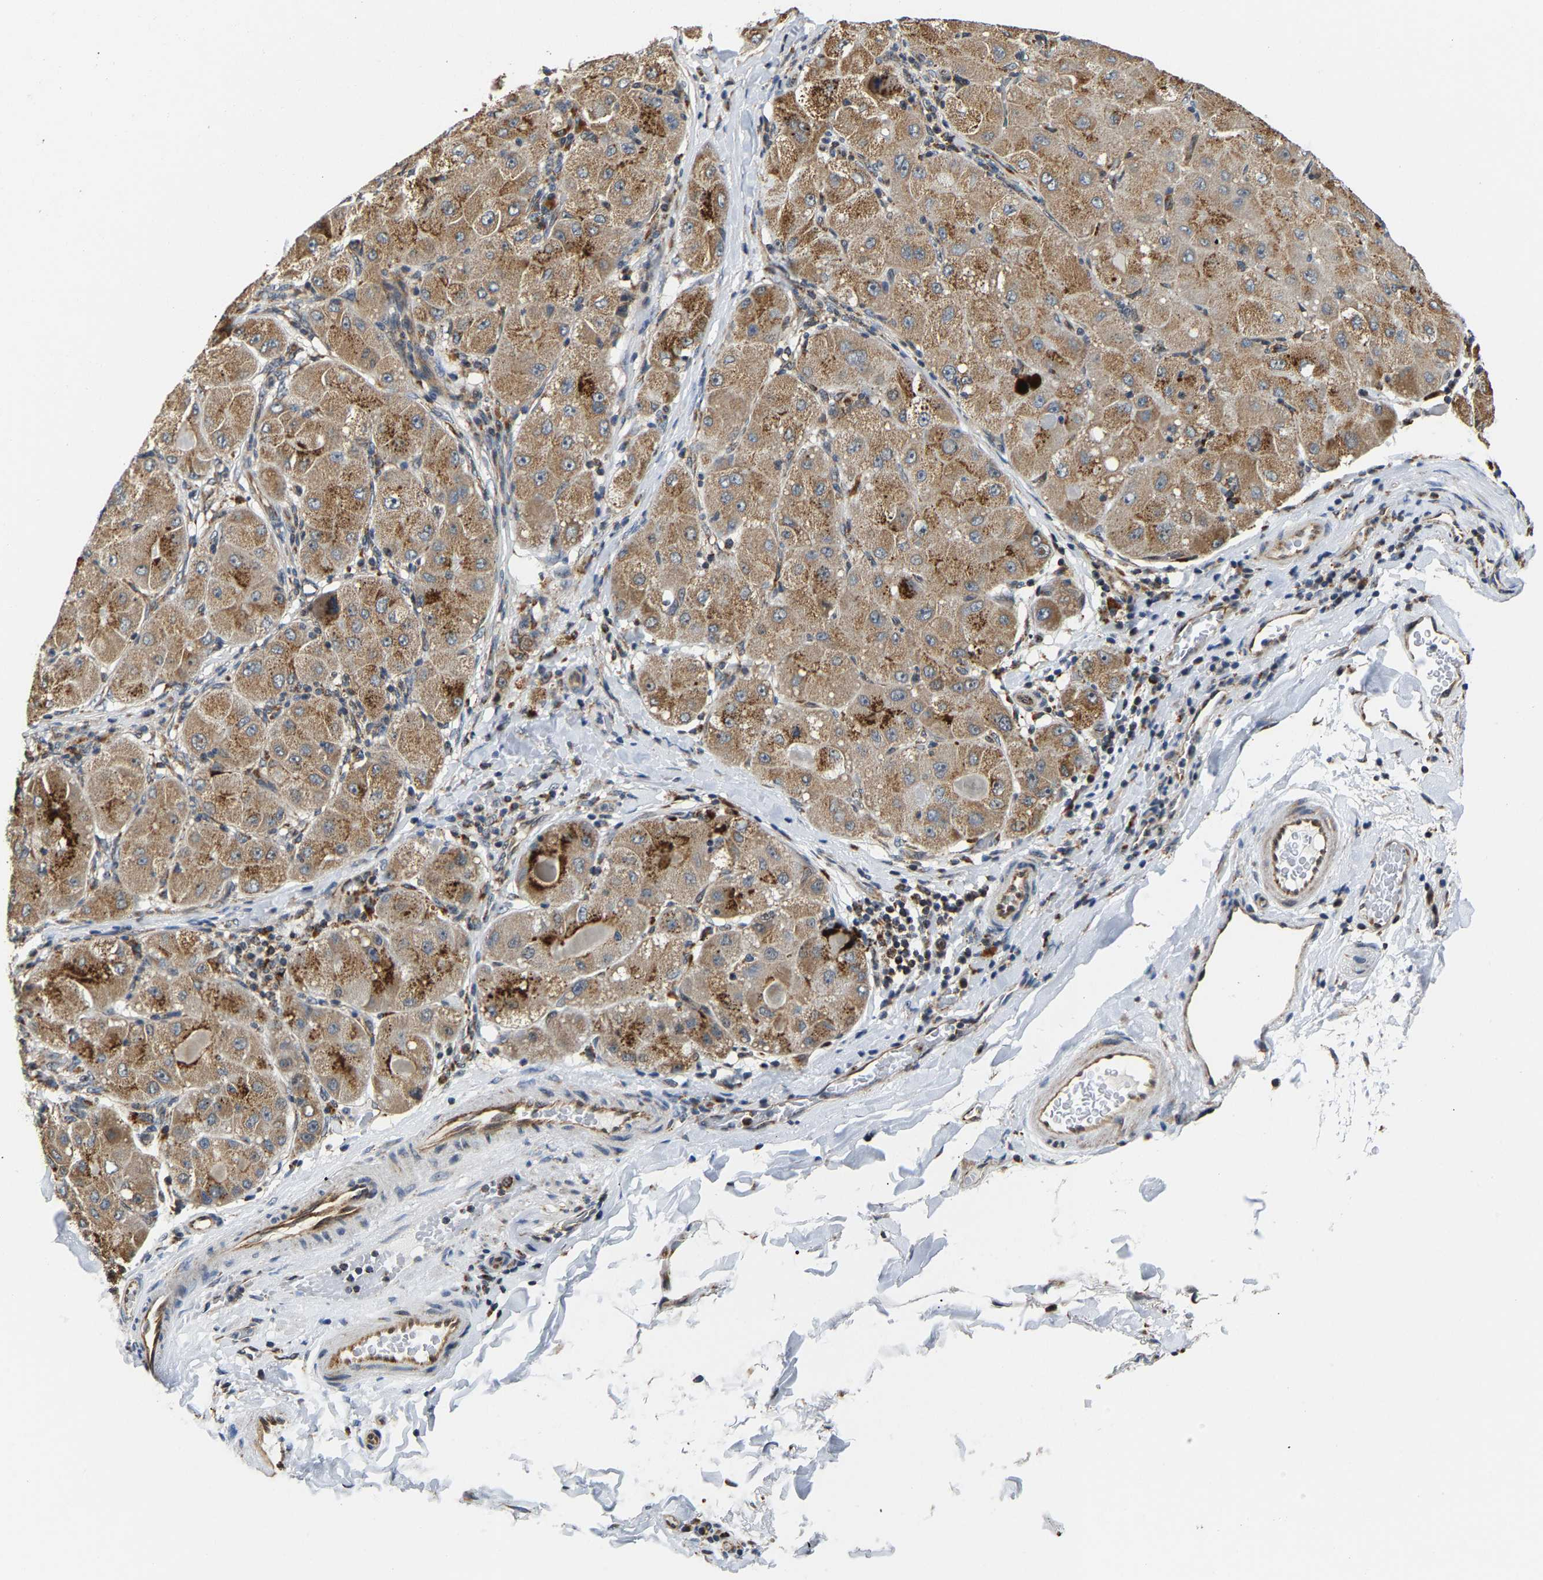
{"staining": {"intensity": "moderate", "quantity": ">75%", "location": "cytoplasmic/membranous"}, "tissue": "liver cancer", "cell_type": "Tumor cells", "image_type": "cancer", "snomed": [{"axis": "morphology", "description": "Carcinoma, Hepatocellular, NOS"}, {"axis": "topography", "description": "Liver"}], "caption": "Moderate cytoplasmic/membranous protein positivity is seen in approximately >75% of tumor cells in liver cancer.", "gene": "GIMAP7", "patient": {"sex": "male", "age": 80}}